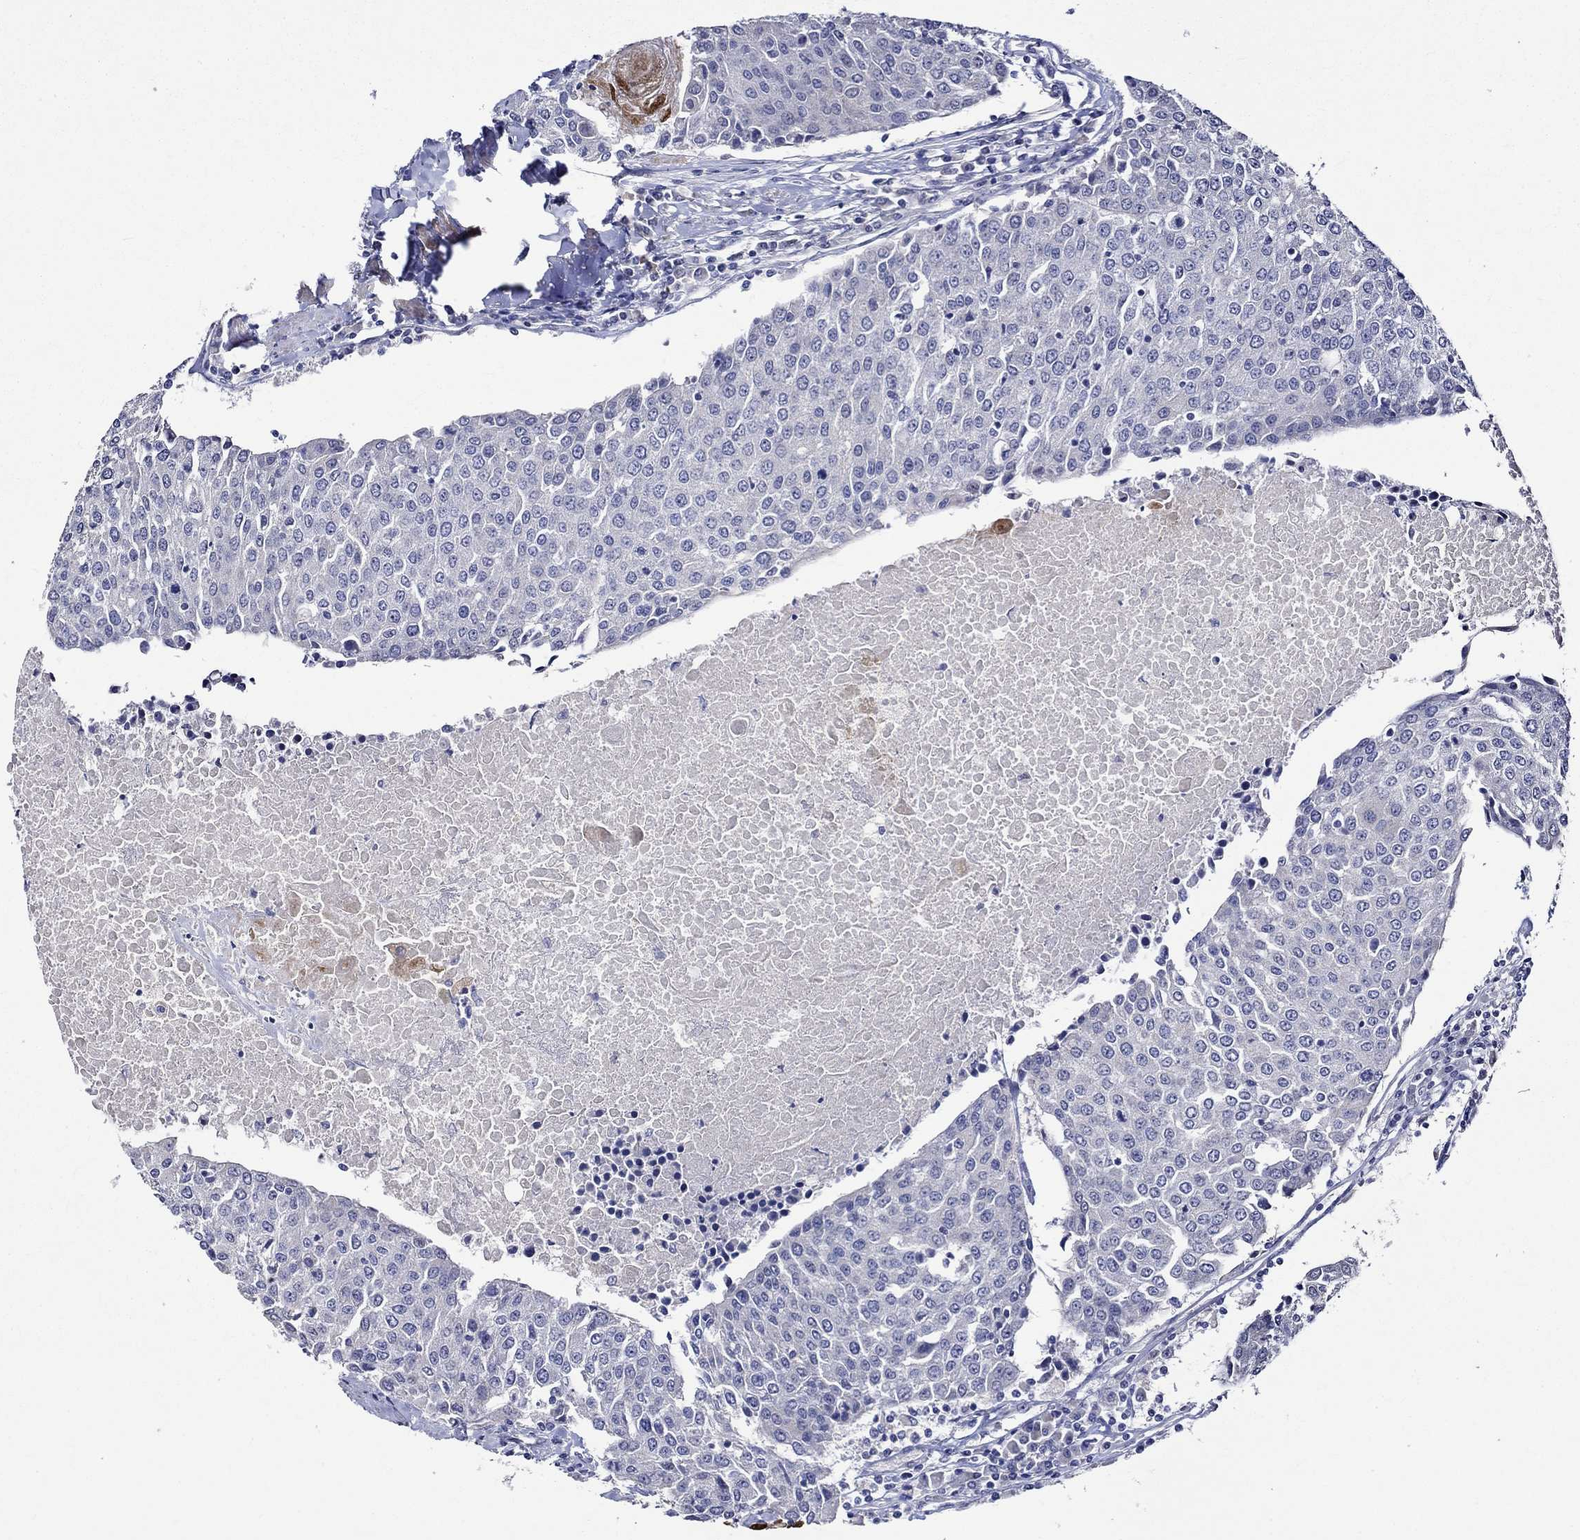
{"staining": {"intensity": "negative", "quantity": "none", "location": "none"}, "tissue": "urothelial cancer", "cell_type": "Tumor cells", "image_type": "cancer", "snomed": [{"axis": "morphology", "description": "Urothelial carcinoma, High grade"}, {"axis": "topography", "description": "Urinary bladder"}], "caption": "Protein analysis of urothelial cancer reveals no significant positivity in tumor cells.", "gene": "CRYAB", "patient": {"sex": "female", "age": 85}}